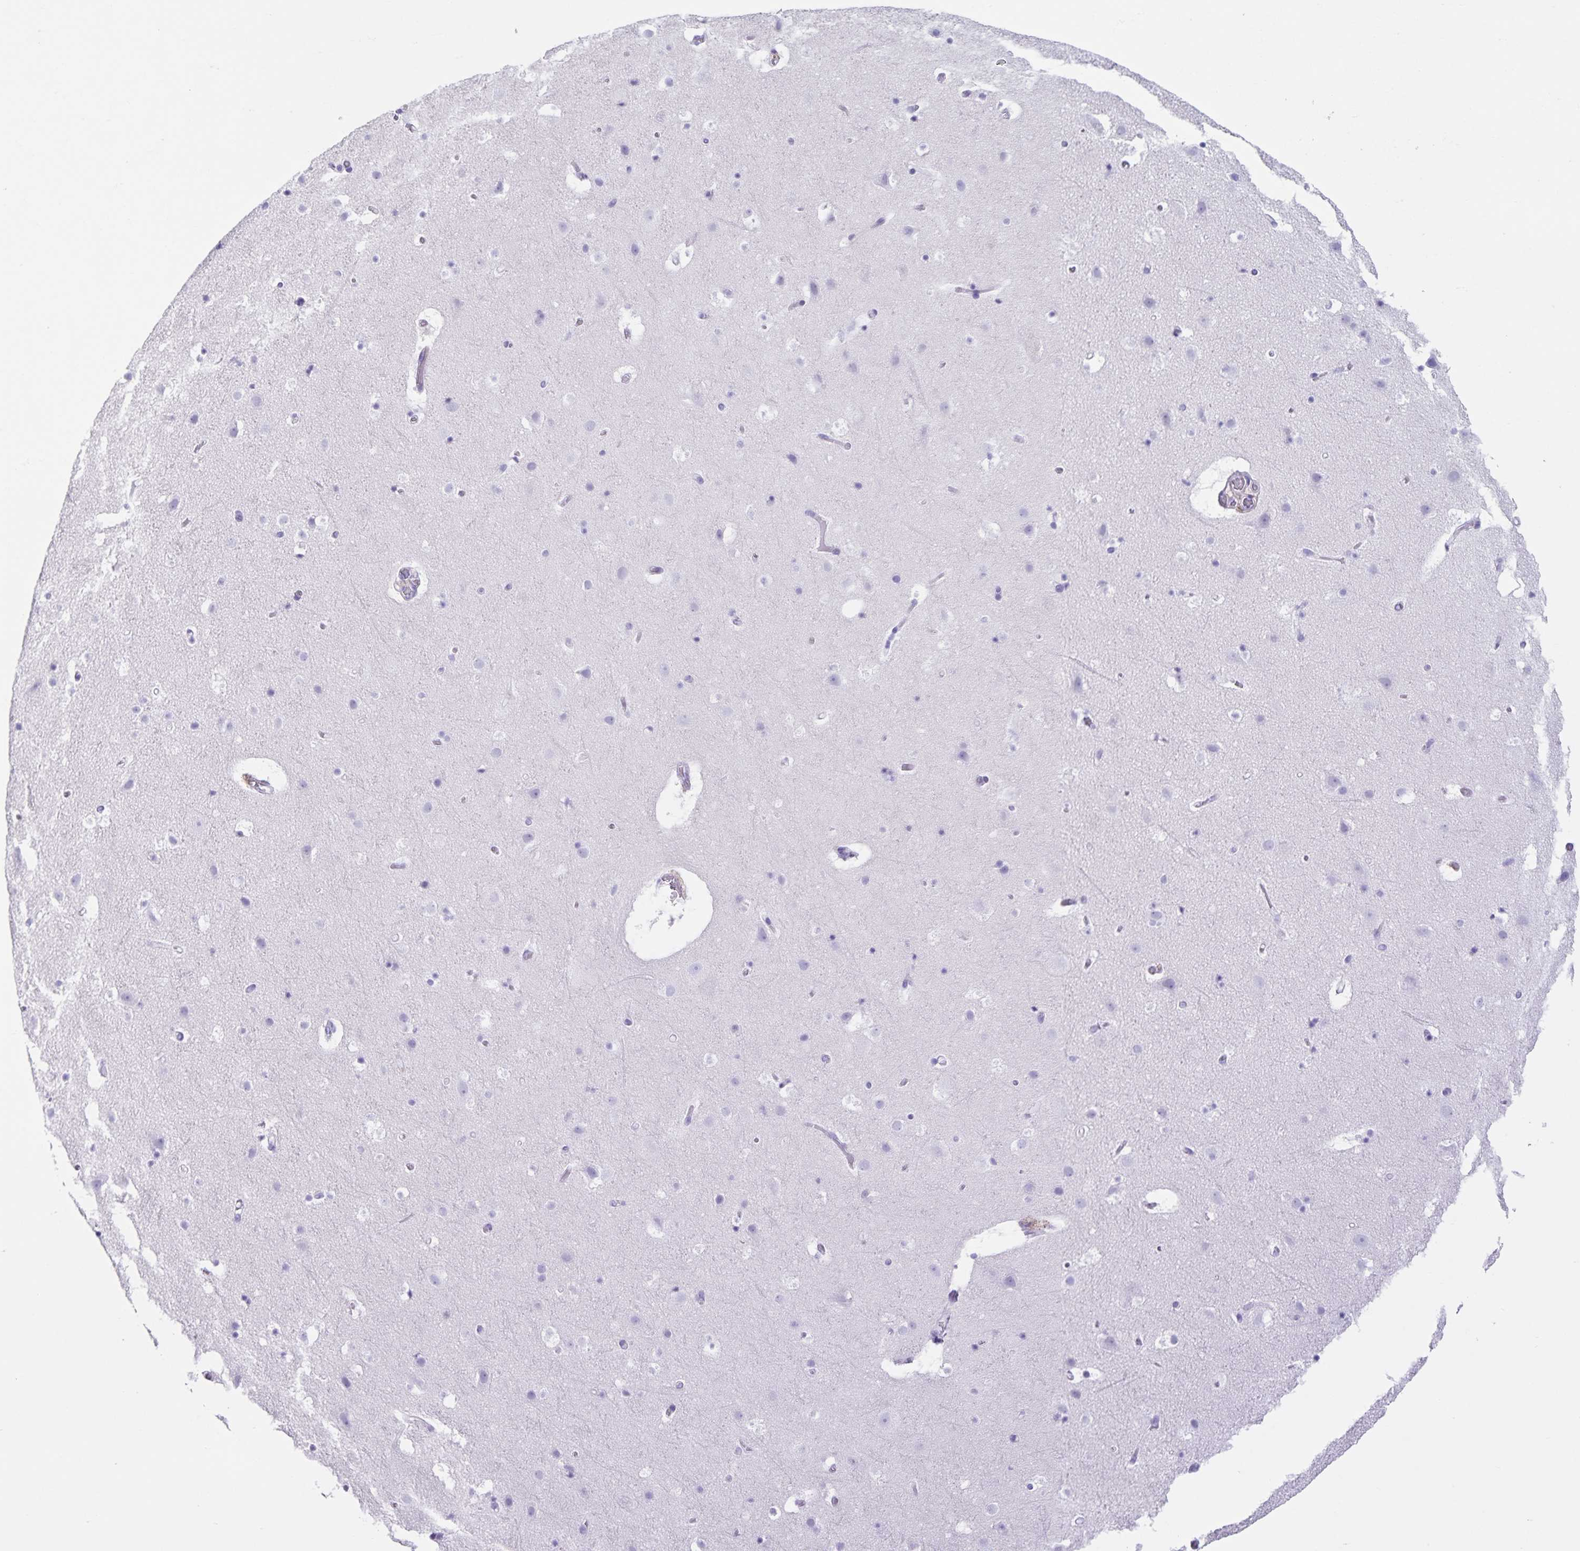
{"staining": {"intensity": "negative", "quantity": "none", "location": "none"}, "tissue": "cerebral cortex", "cell_type": "Endothelial cells", "image_type": "normal", "snomed": [{"axis": "morphology", "description": "Normal tissue, NOS"}, {"axis": "topography", "description": "Cerebral cortex"}], "caption": "This is an immunohistochemistry histopathology image of benign cerebral cortex. There is no staining in endothelial cells.", "gene": "C11orf42", "patient": {"sex": "female", "age": 42}}